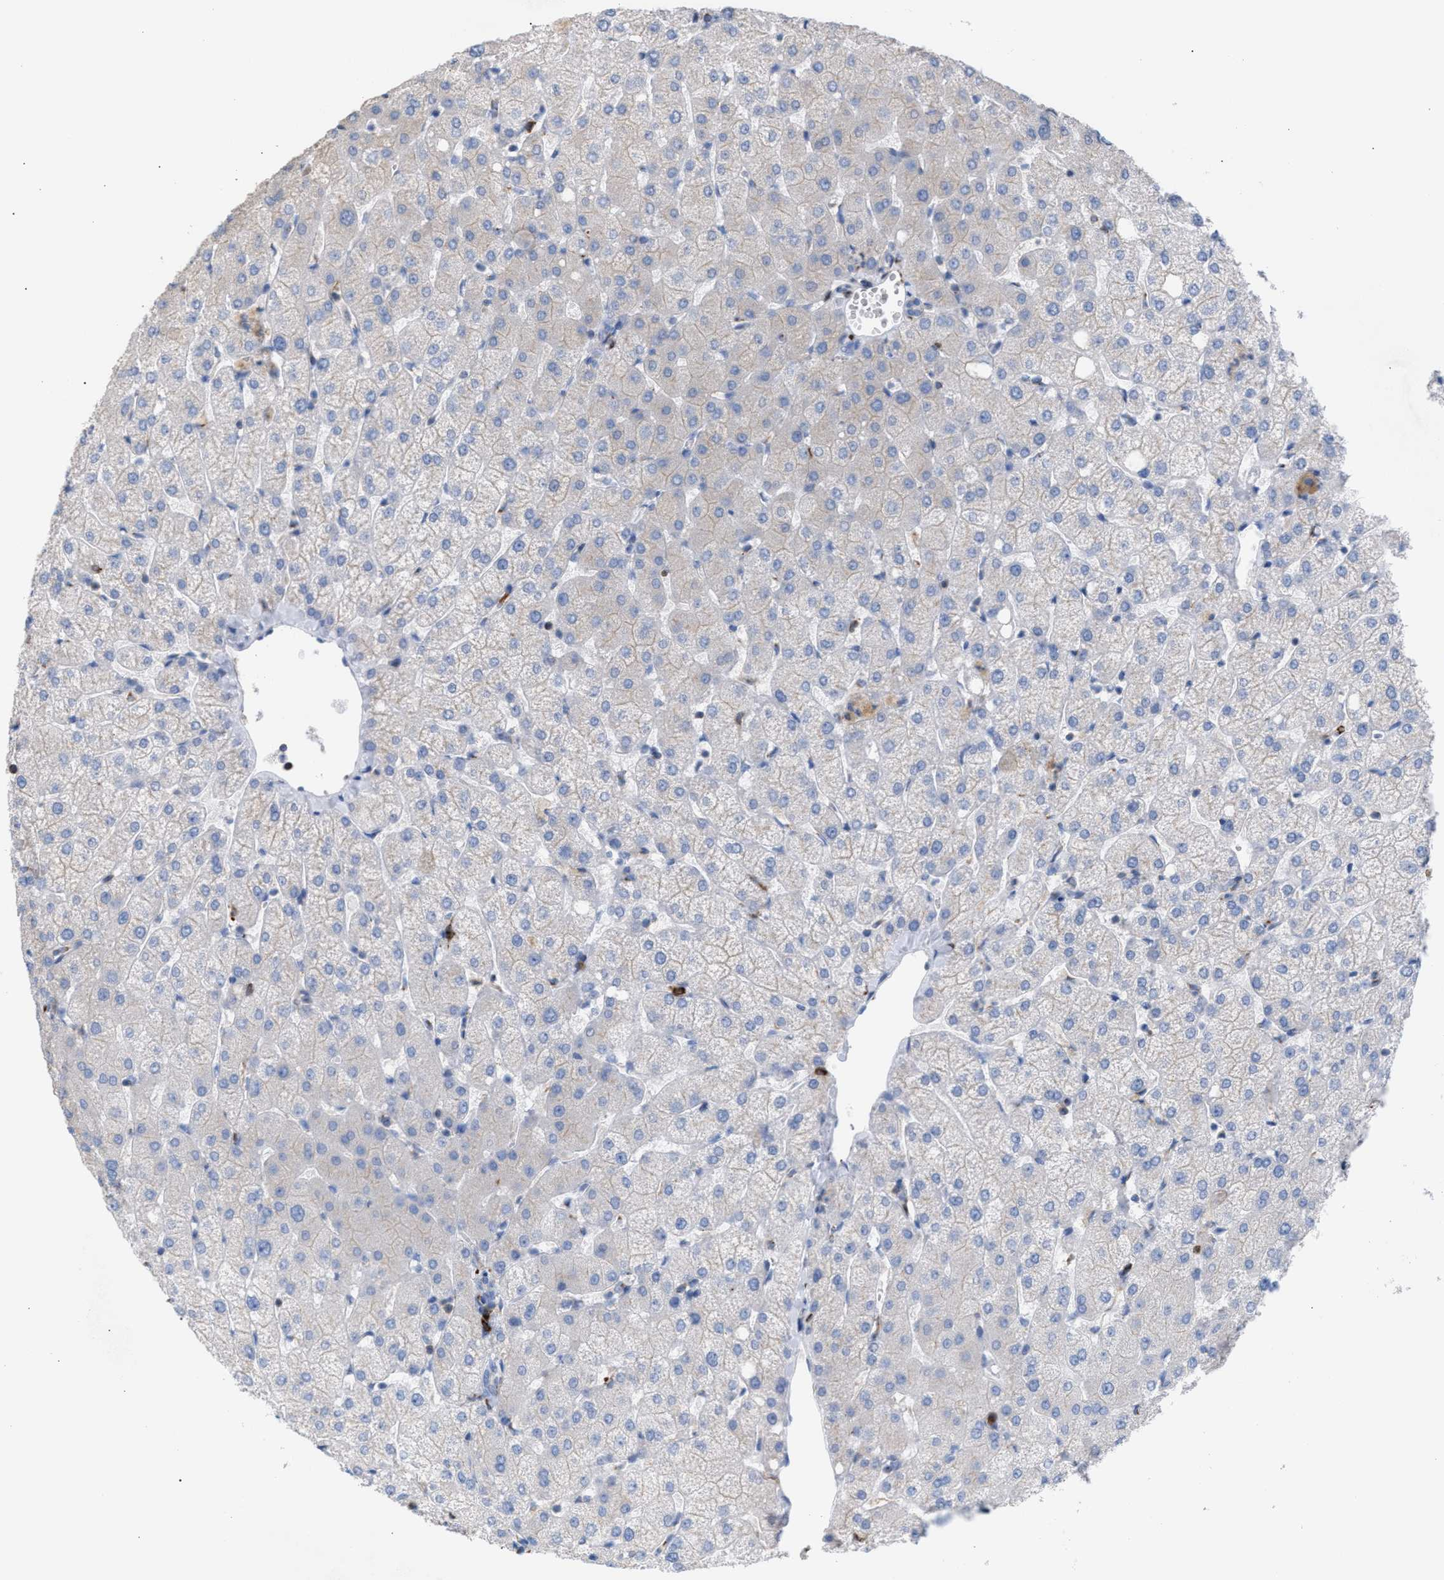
{"staining": {"intensity": "negative", "quantity": "none", "location": "none"}, "tissue": "liver", "cell_type": "Cholangiocytes", "image_type": "normal", "snomed": [{"axis": "morphology", "description": "Normal tissue, NOS"}, {"axis": "topography", "description": "Liver"}], "caption": "High power microscopy image of an immunohistochemistry (IHC) photomicrograph of normal liver, revealing no significant staining in cholangiocytes.", "gene": "TACC3", "patient": {"sex": "female", "age": 54}}